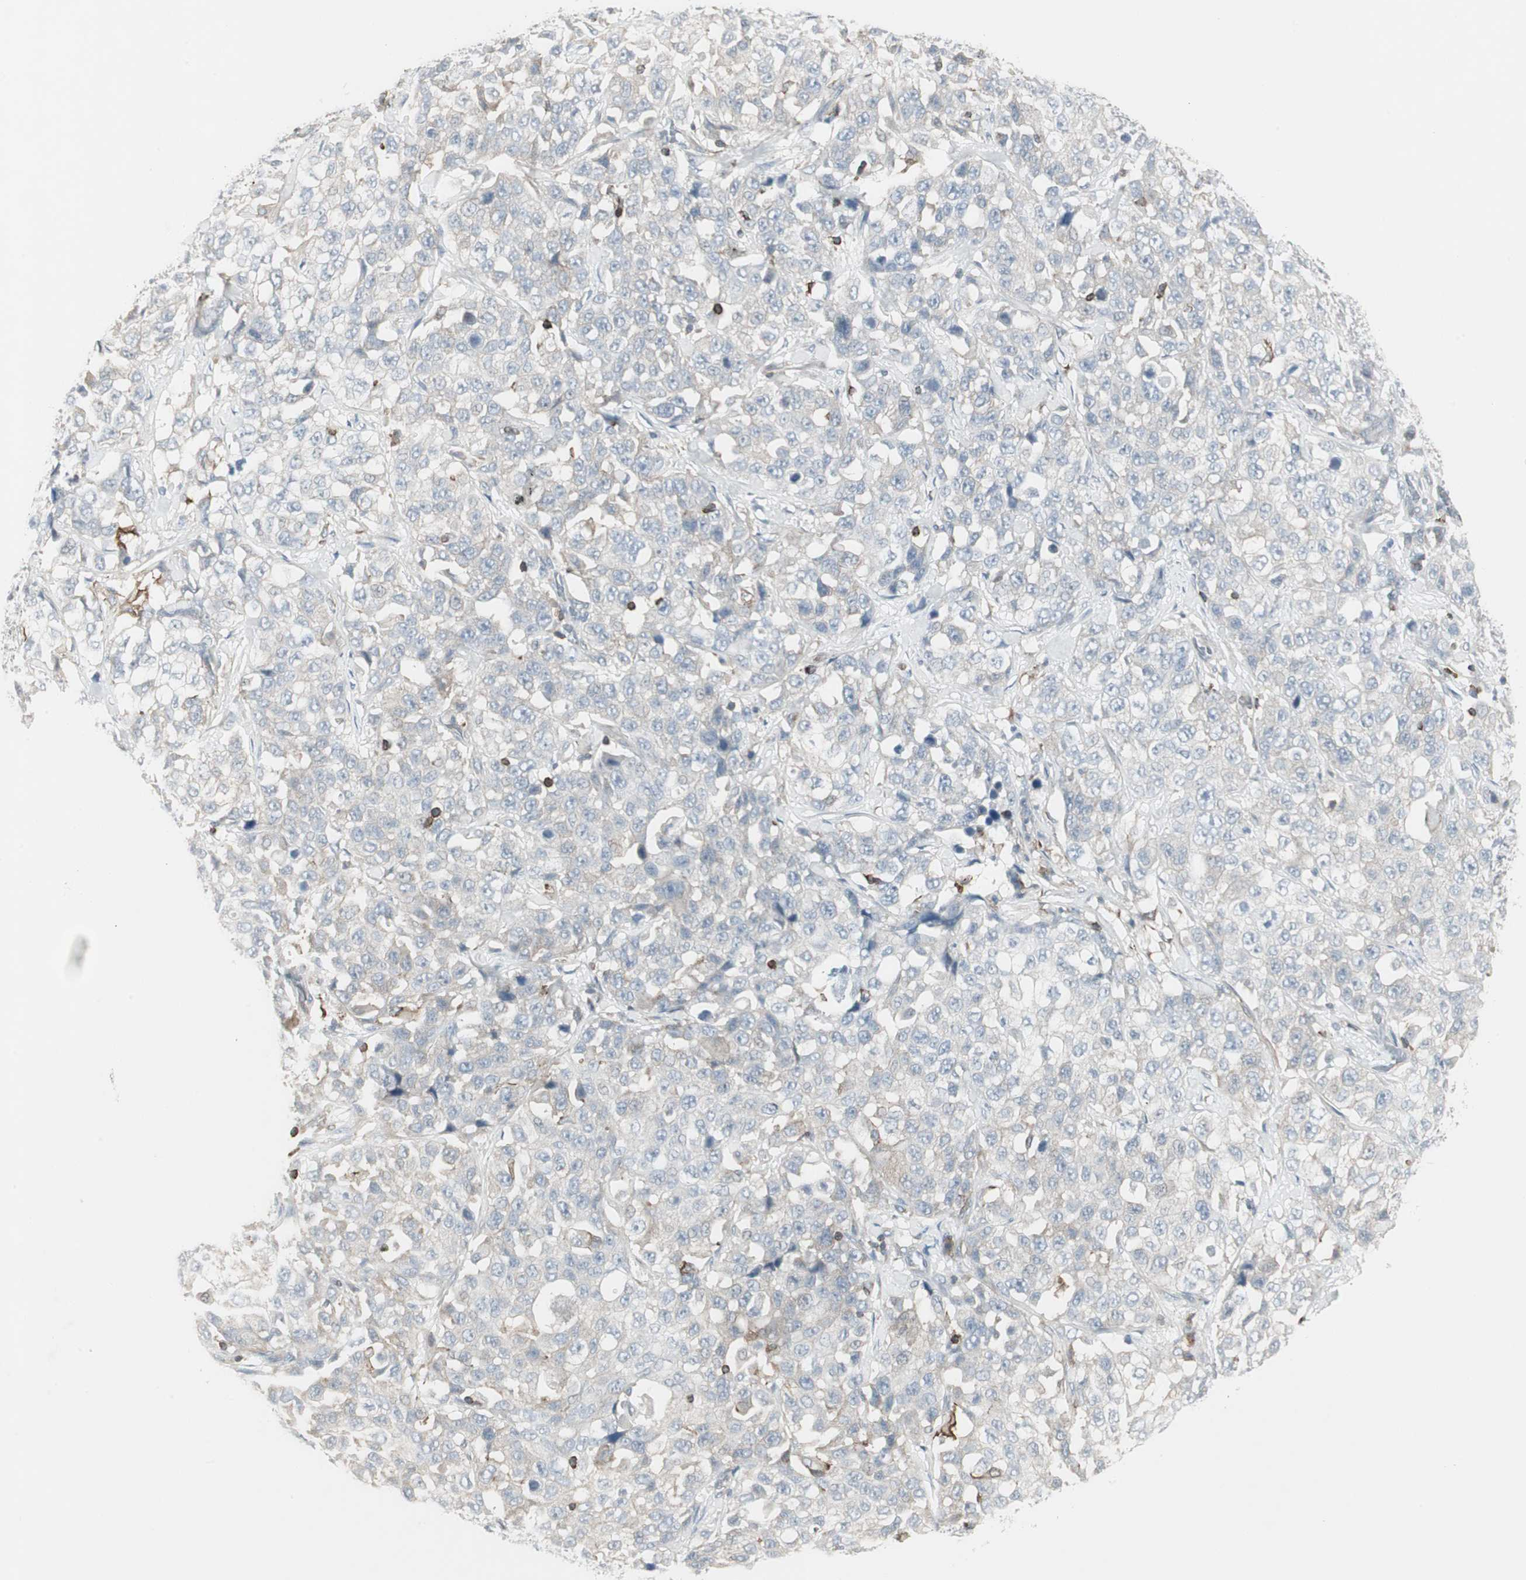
{"staining": {"intensity": "negative", "quantity": "none", "location": "none"}, "tissue": "stomach cancer", "cell_type": "Tumor cells", "image_type": "cancer", "snomed": [{"axis": "morphology", "description": "Normal tissue, NOS"}, {"axis": "morphology", "description": "Adenocarcinoma, NOS"}, {"axis": "topography", "description": "Stomach"}], "caption": "High magnification brightfield microscopy of stomach adenocarcinoma stained with DAB (brown) and counterstained with hematoxylin (blue): tumor cells show no significant expression. Nuclei are stained in blue.", "gene": "MAP4K4", "patient": {"sex": "male", "age": 48}}